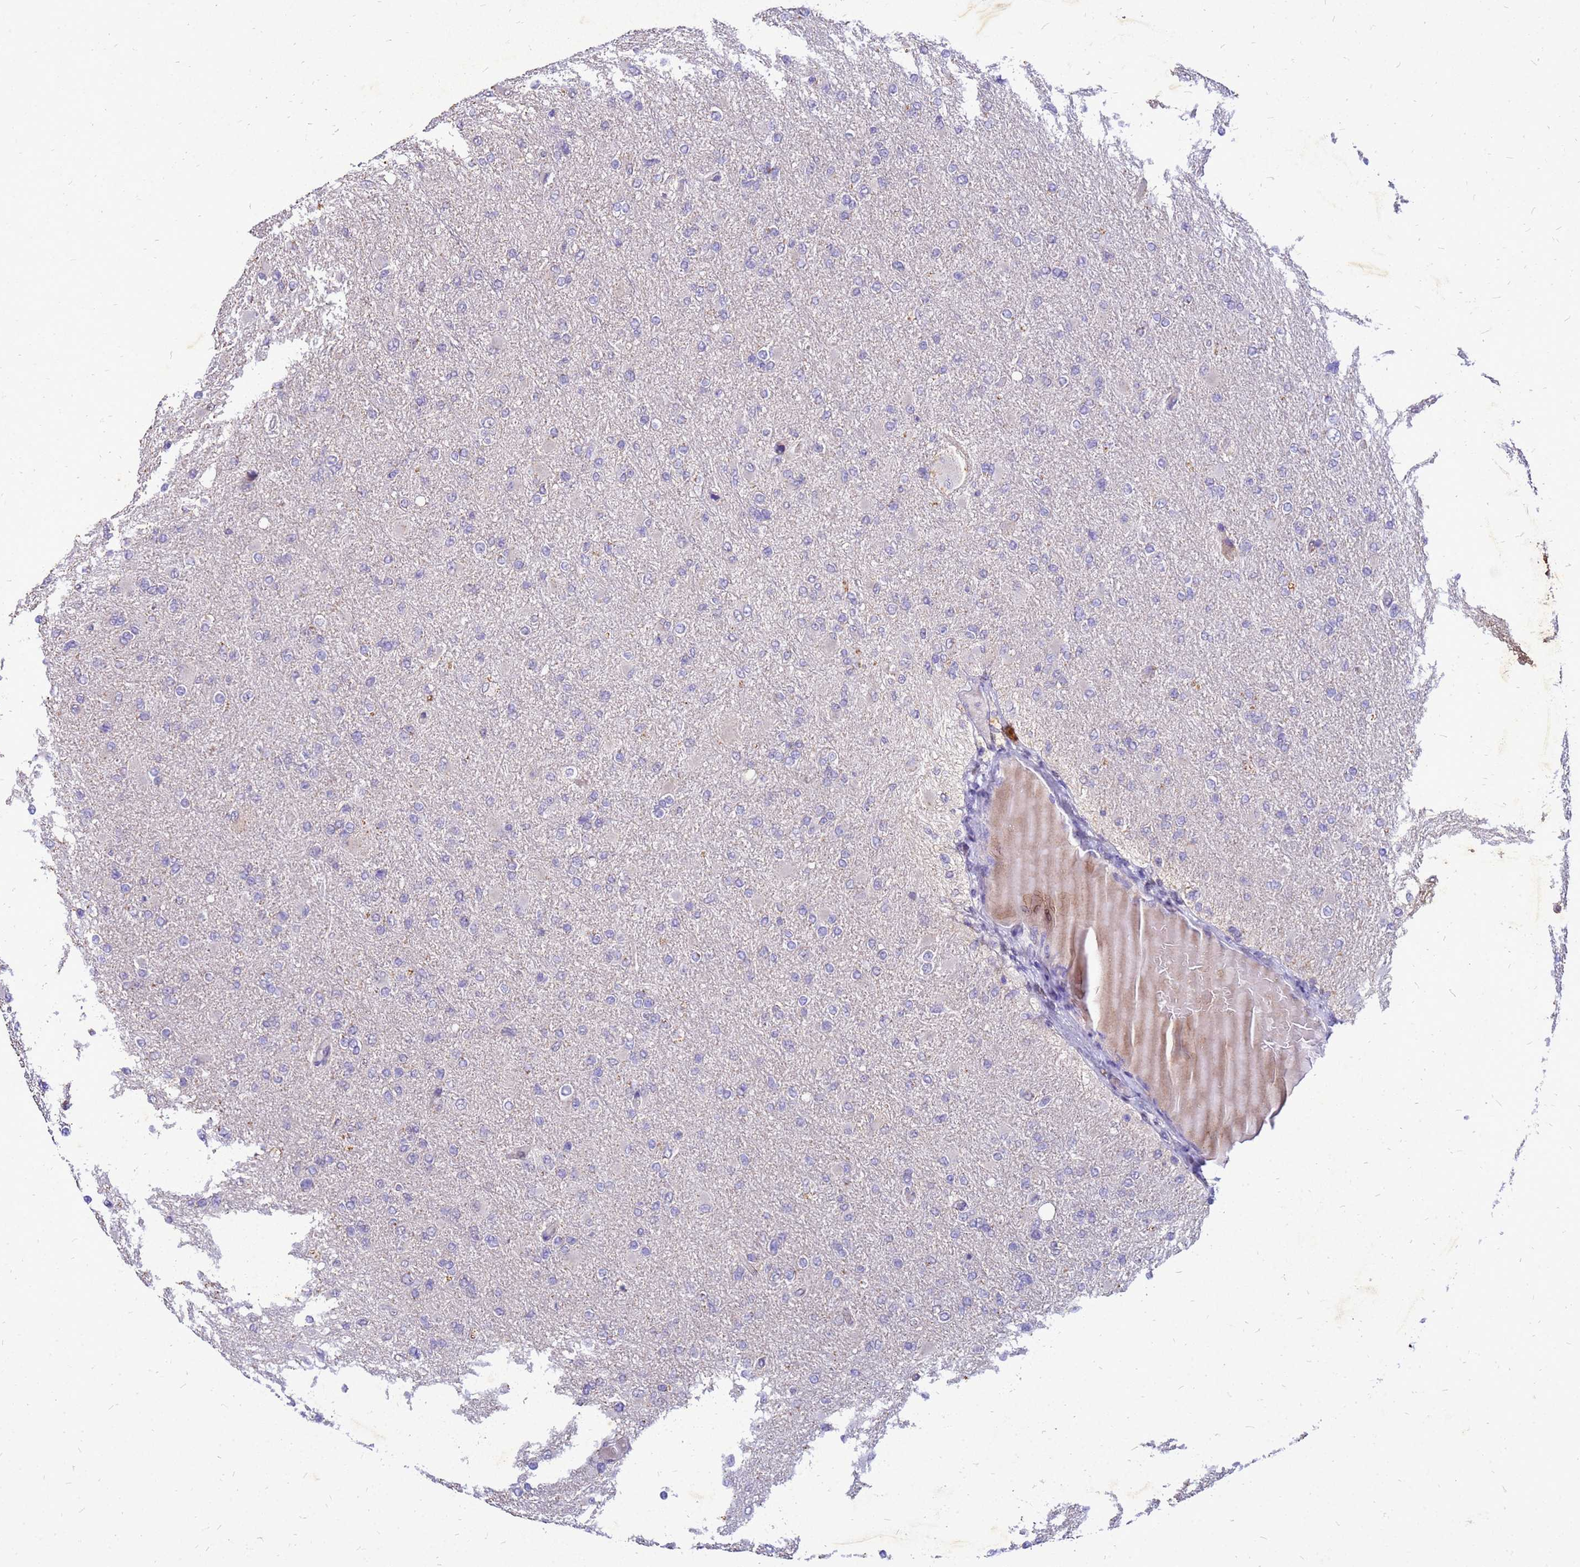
{"staining": {"intensity": "negative", "quantity": "none", "location": "none"}, "tissue": "glioma", "cell_type": "Tumor cells", "image_type": "cancer", "snomed": [{"axis": "morphology", "description": "Glioma, malignant, High grade"}, {"axis": "topography", "description": "Cerebral cortex"}], "caption": "There is no significant positivity in tumor cells of malignant high-grade glioma.", "gene": "AKR1C1", "patient": {"sex": "female", "age": 36}}